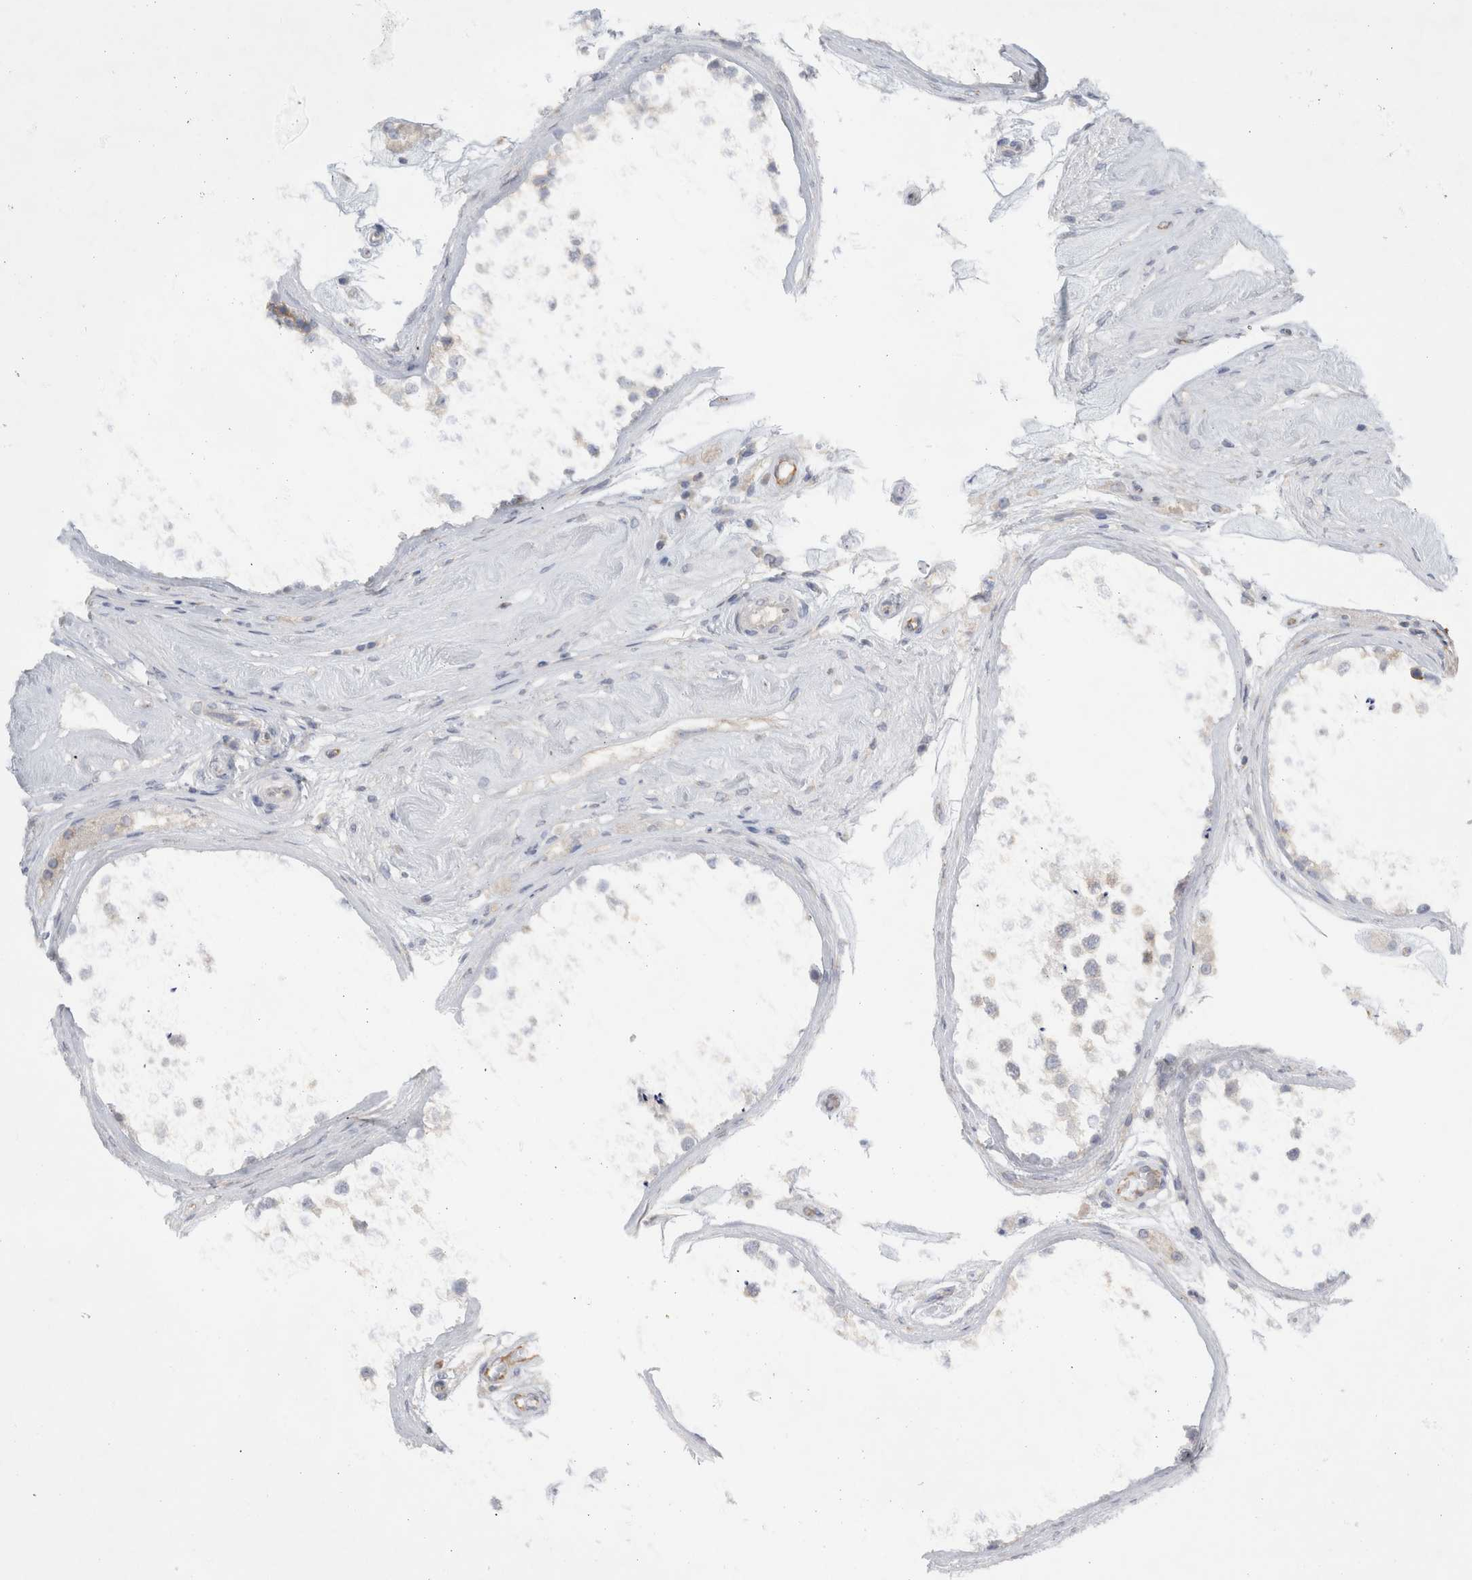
{"staining": {"intensity": "weak", "quantity": "<25%", "location": "cytoplasmic/membranous"}, "tissue": "testis", "cell_type": "Cells in seminiferous ducts", "image_type": "normal", "snomed": [{"axis": "morphology", "description": "Normal tissue, NOS"}, {"axis": "topography", "description": "Testis"}], "caption": "DAB (3,3'-diaminobenzidine) immunohistochemical staining of benign human testis demonstrates no significant expression in cells in seminiferous ducts. Nuclei are stained in blue.", "gene": "ZNF23", "patient": {"sex": "male", "age": 46}}